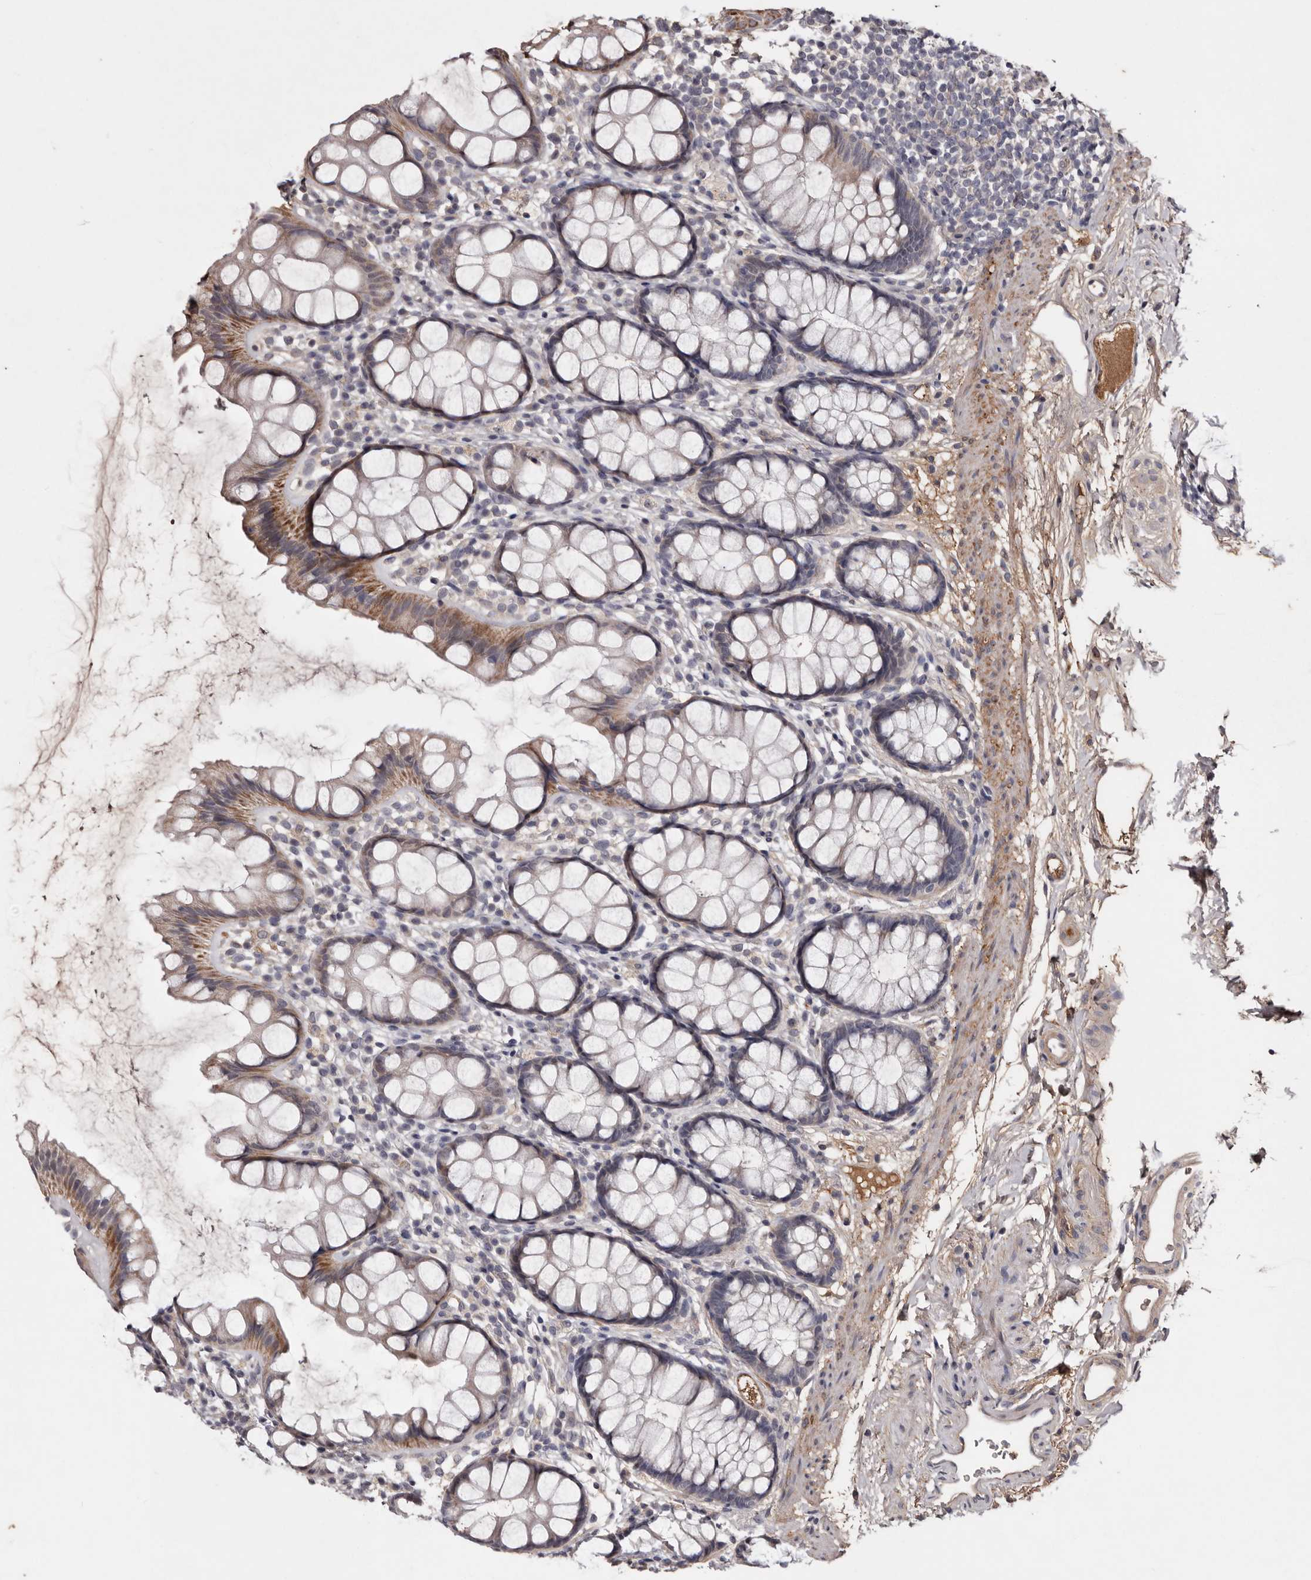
{"staining": {"intensity": "moderate", "quantity": "25%-75%", "location": "cytoplasmic/membranous"}, "tissue": "rectum", "cell_type": "Glandular cells", "image_type": "normal", "snomed": [{"axis": "morphology", "description": "Normal tissue, NOS"}, {"axis": "topography", "description": "Rectum"}], "caption": "Immunohistochemistry (IHC) staining of normal rectum, which demonstrates medium levels of moderate cytoplasmic/membranous positivity in approximately 25%-75% of glandular cells indicating moderate cytoplasmic/membranous protein positivity. The staining was performed using DAB (brown) for protein detection and nuclei were counterstained in hematoxylin (blue).", "gene": "CYP1B1", "patient": {"sex": "female", "age": 65}}